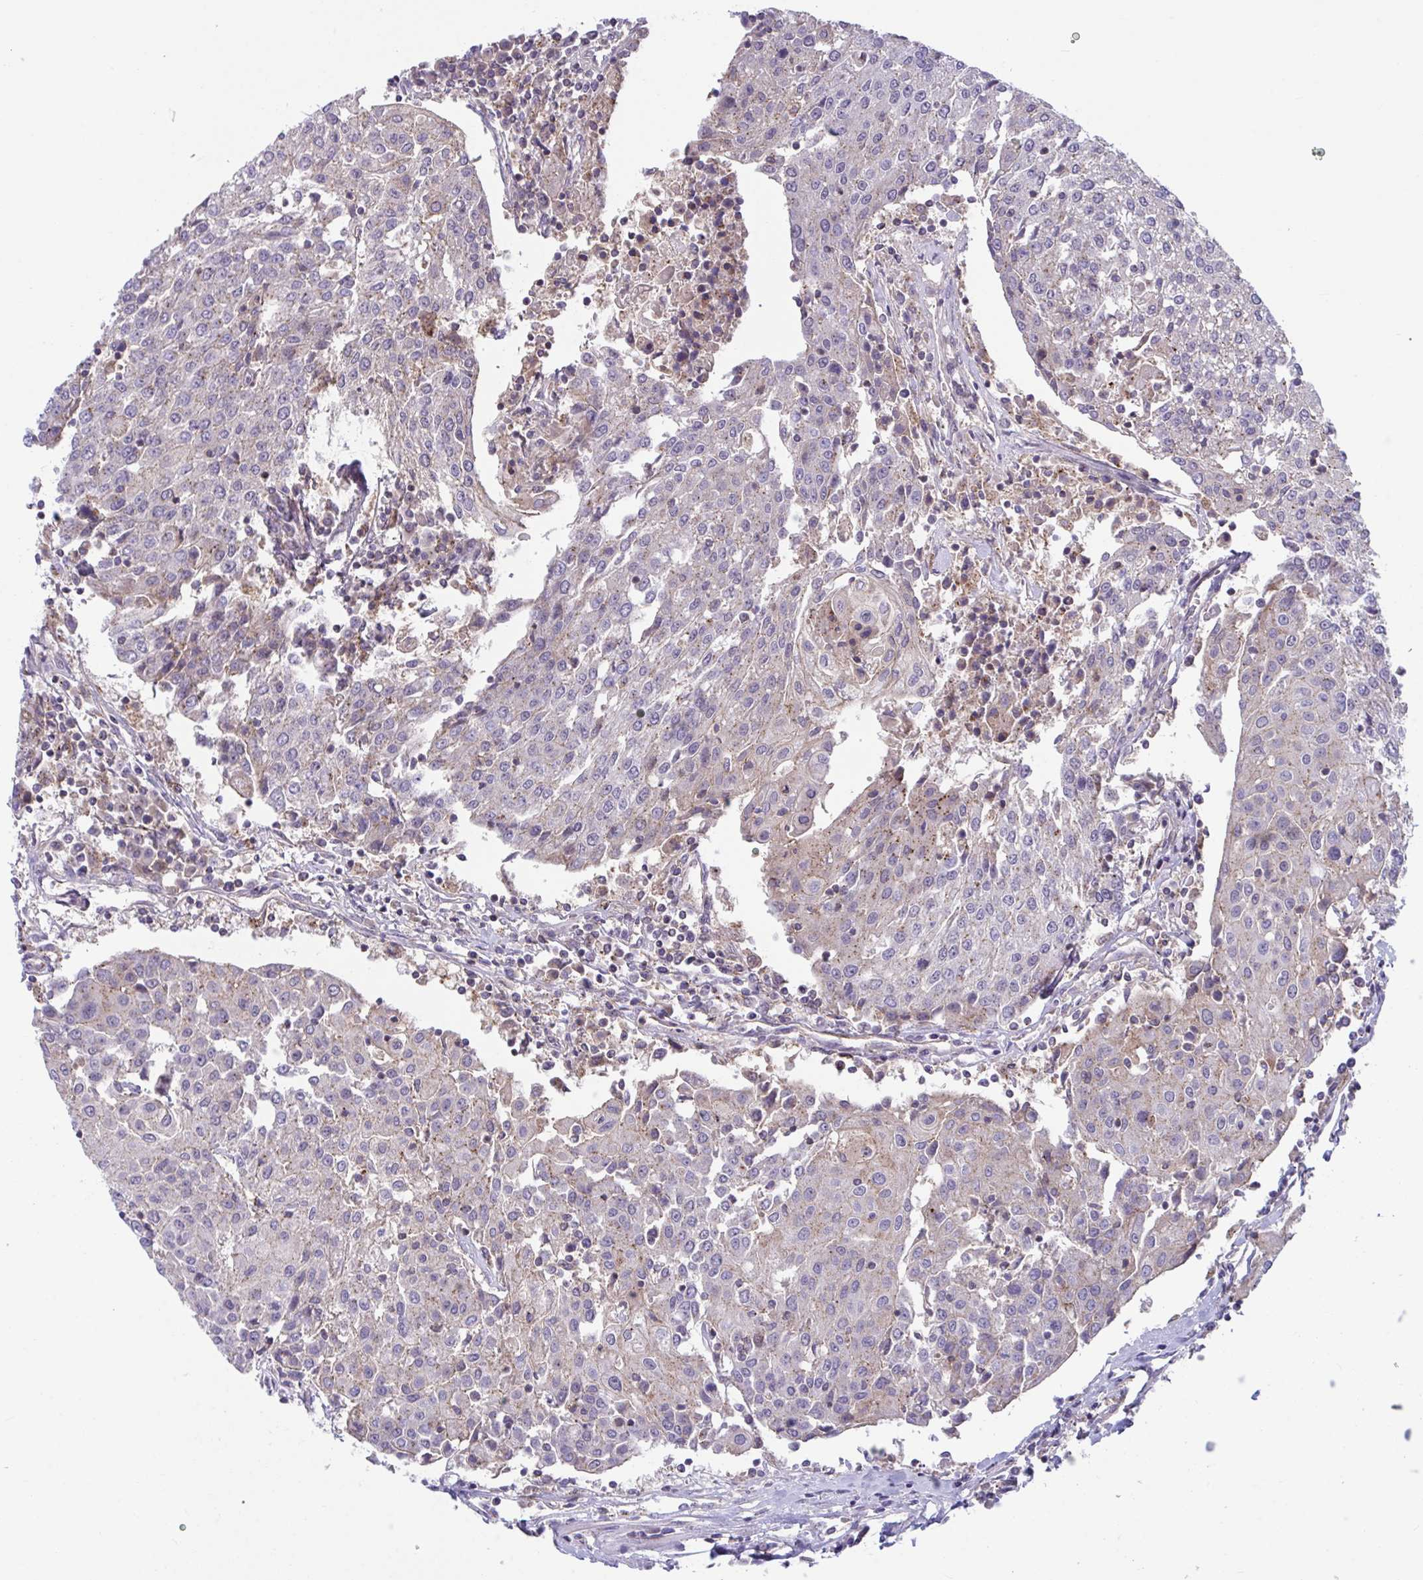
{"staining": {"intensity": "weak", "quantity": "<25%", "location": "cytoplasmic/membranous"}, "tissue": "urothelial cancer", "cell_type": "Tumor cells", "image_type": "cancer", "snomed": [{"axis": "morphology", "description": "Urothelial carcinoma, High grade"}, {"axis": "topography", "description": "Urinary bladder"}], "caption": "This is an IHC image of human urothelial cancer. There is no staining in tumor cells.", "gene": "IST1", "patient": {"sex": "female", "age": 85}}